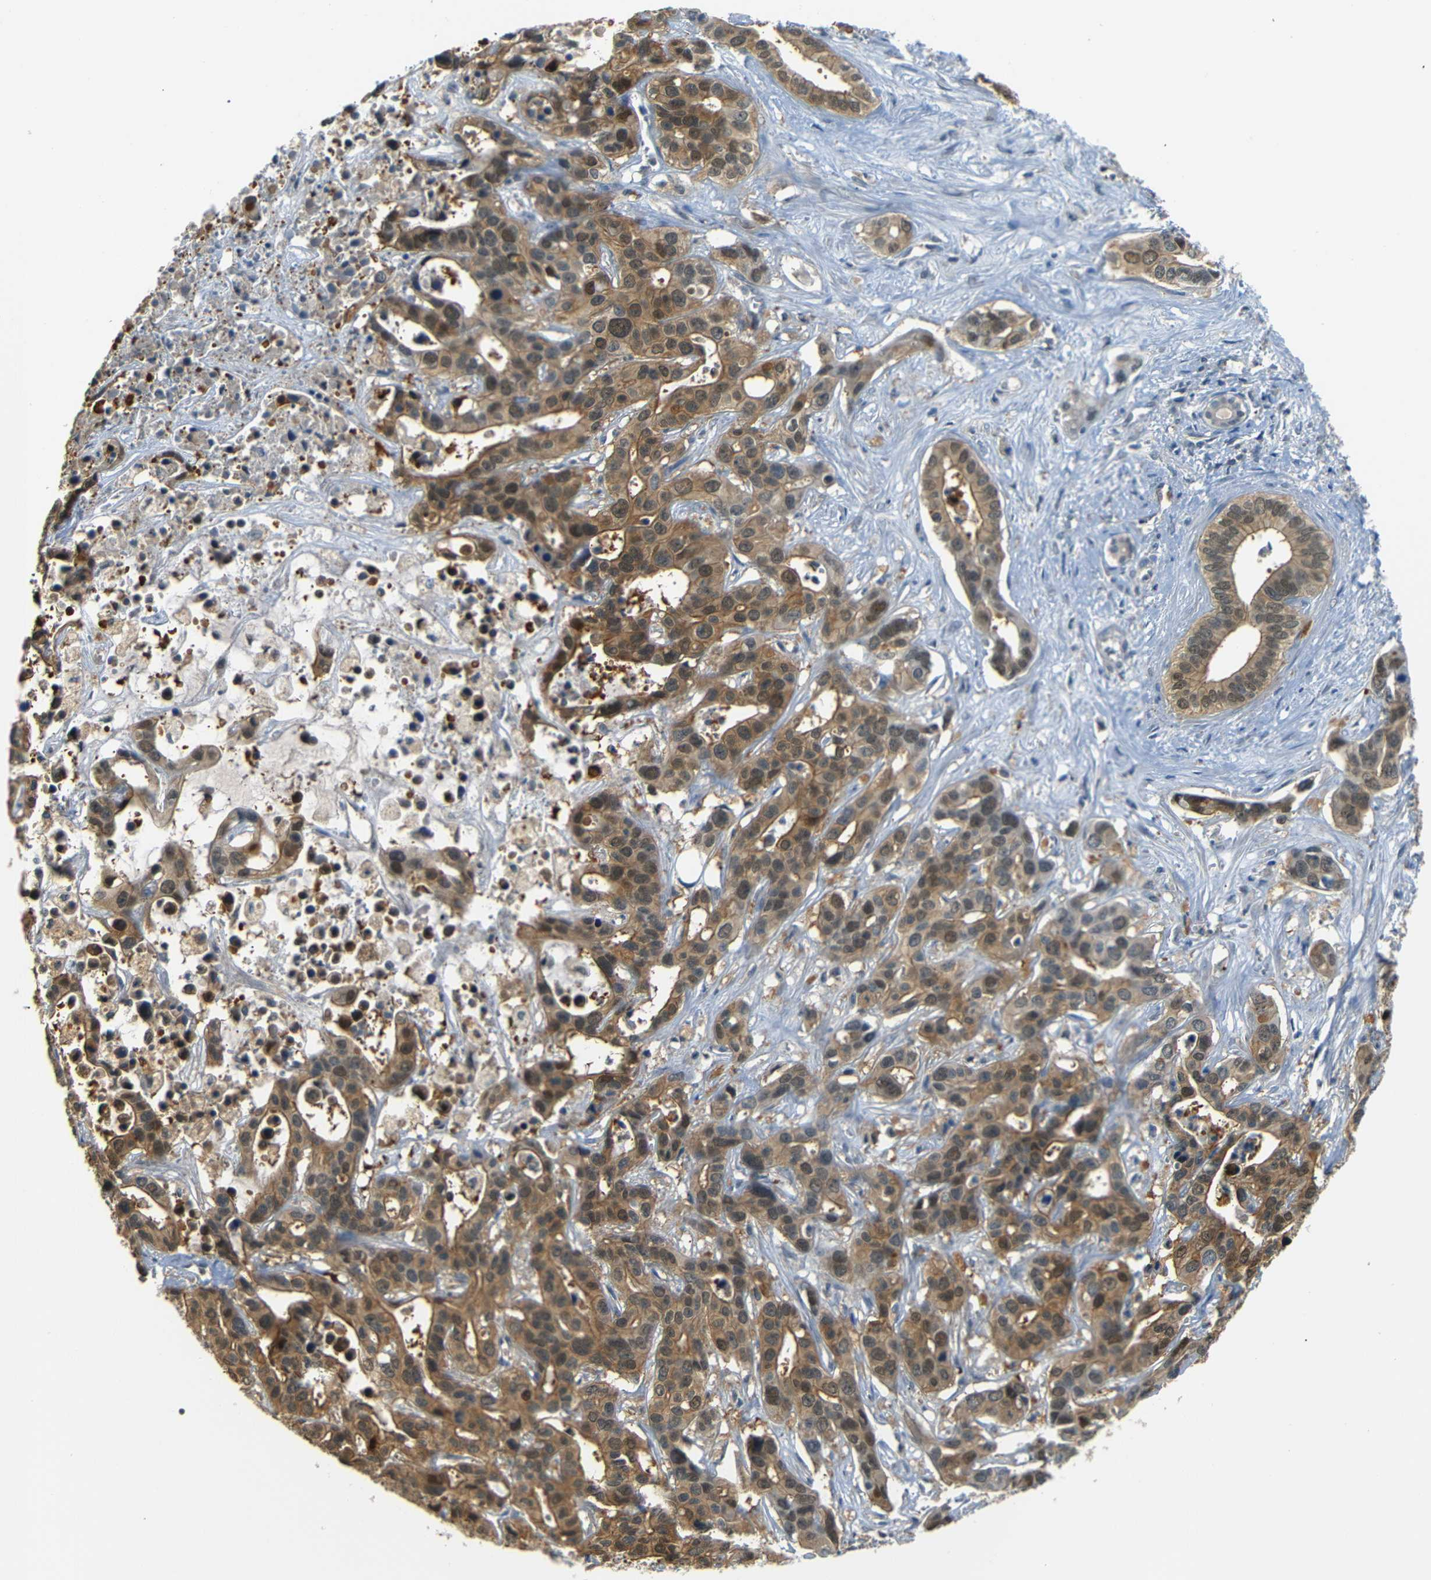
{"staining": {"intensity": "moderate", "quantity": ">75%", "location": "cytoplasmic/membranous"}, "tissue": "liver cancer", "cell_type": "Tumor cells", "image_type": "cancer", "snomed": [{"axis": "morphology", "description": "Cholangiocarcinoma"}, {"axis": "topography", "description": "Liver"}], "caption": "An immunohistochemistry image of neoplastic tissue is shown. Protein staining in brown labels moderate cytoplasmic/membranous positivity in liver cancer (cholangiocarcinoma) within tumor cells. Using DAB (brown) and hematoxylin (blue) stains, captured at high magnification using brightfield microscopy.", "gene": "SFN", "patient": {"sex": "female", "age": 65}}